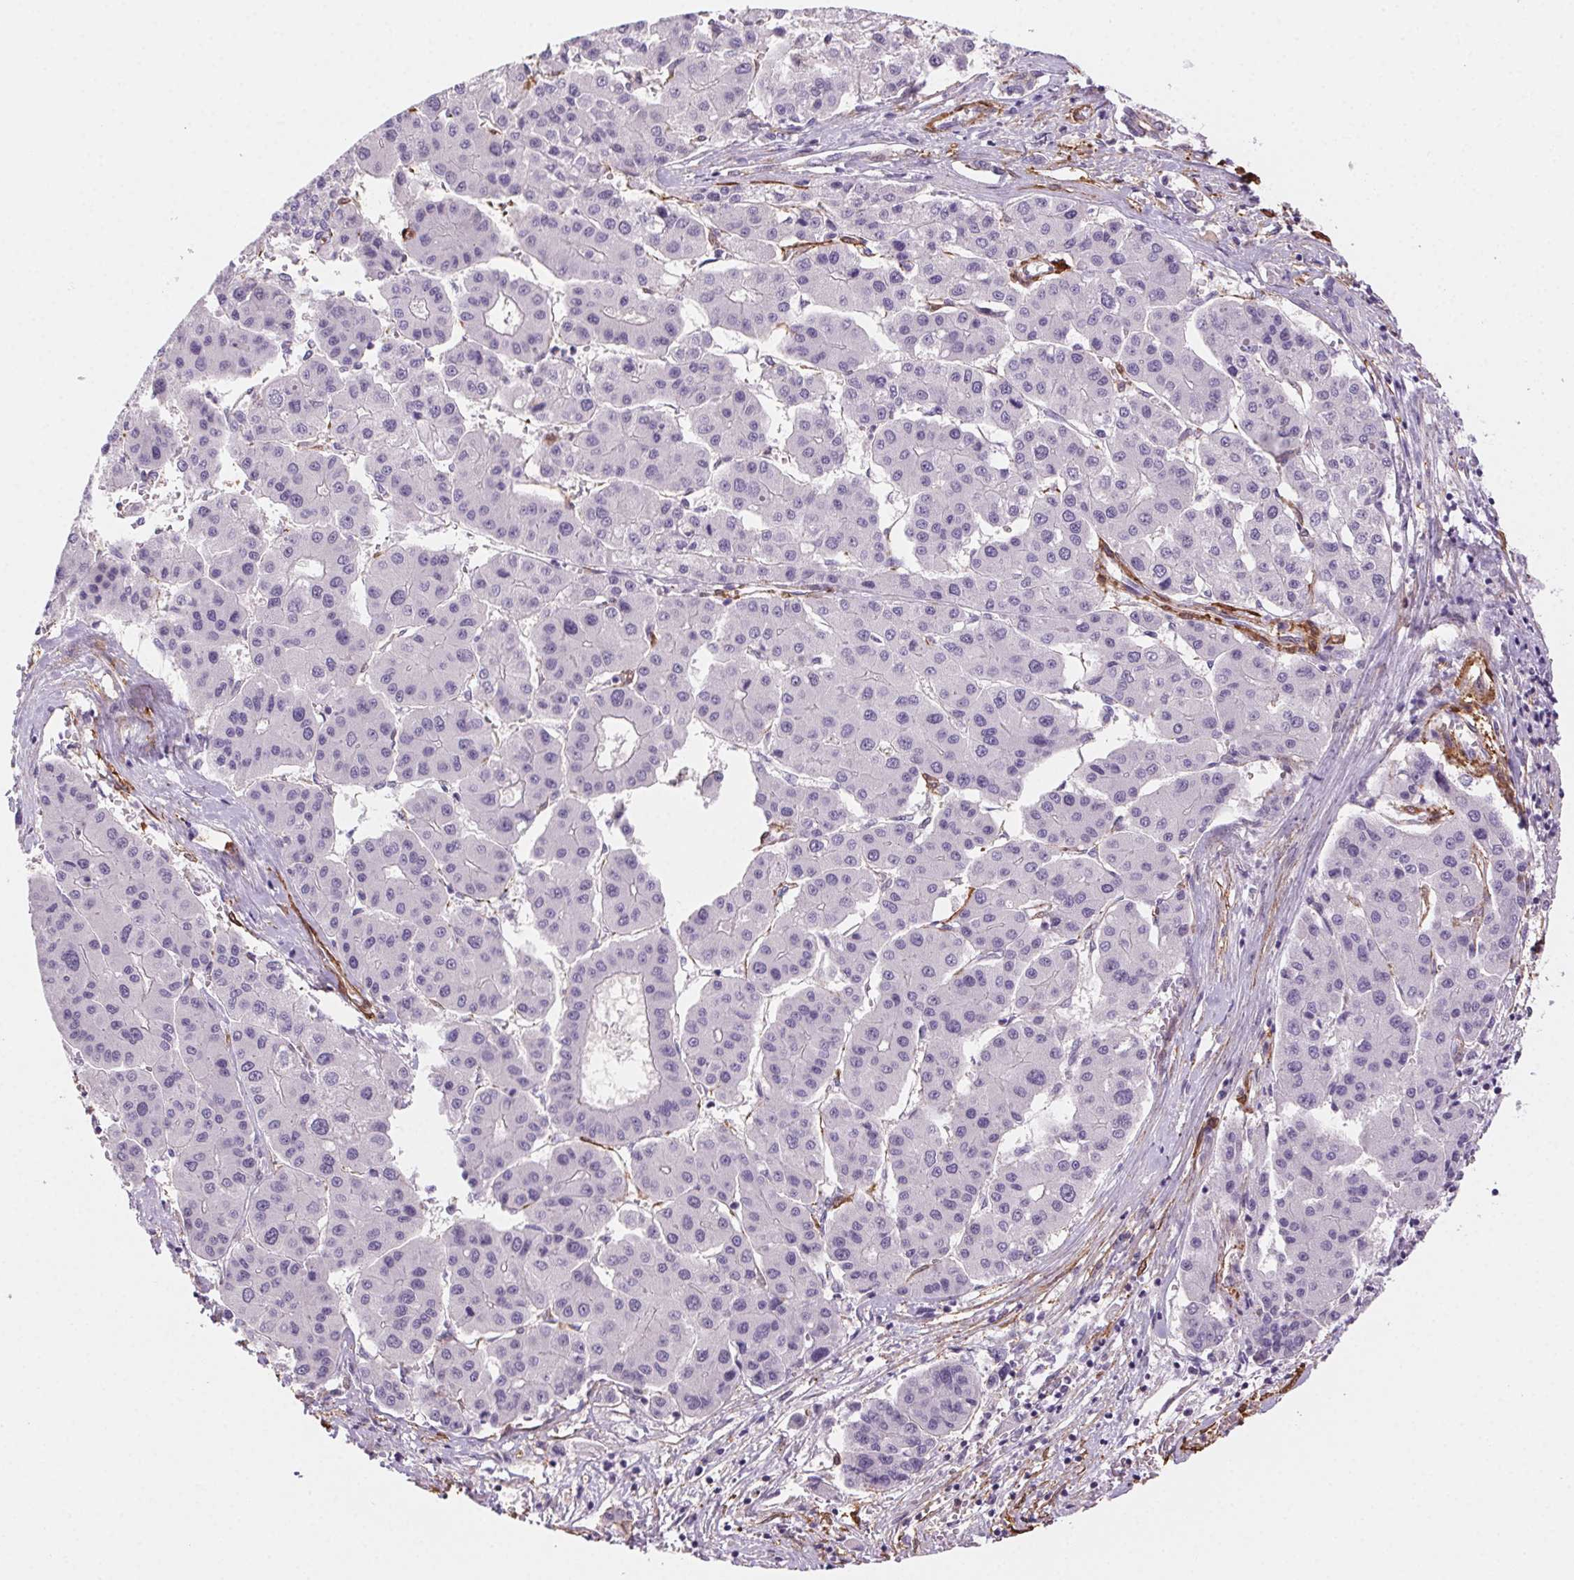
{"staining": {"intensity": "negative", "quantity": "none", "location": "none"}, "tissue": "liver cancer", "cell_type": "Tumor cells", "image_type": "cancer", "snomed": [{"axis": "morphology", "description": "Carcinoma, Hepatocellular, NOS"}, {"axis": "topography", "description": "Liver"}], "caption": "Micrograph shows no protein expression in tumor cells of liver hepatocellular carcinoma tissue.", "gene": "GPX8", "patient": {"sex": "male", "age": 73}}